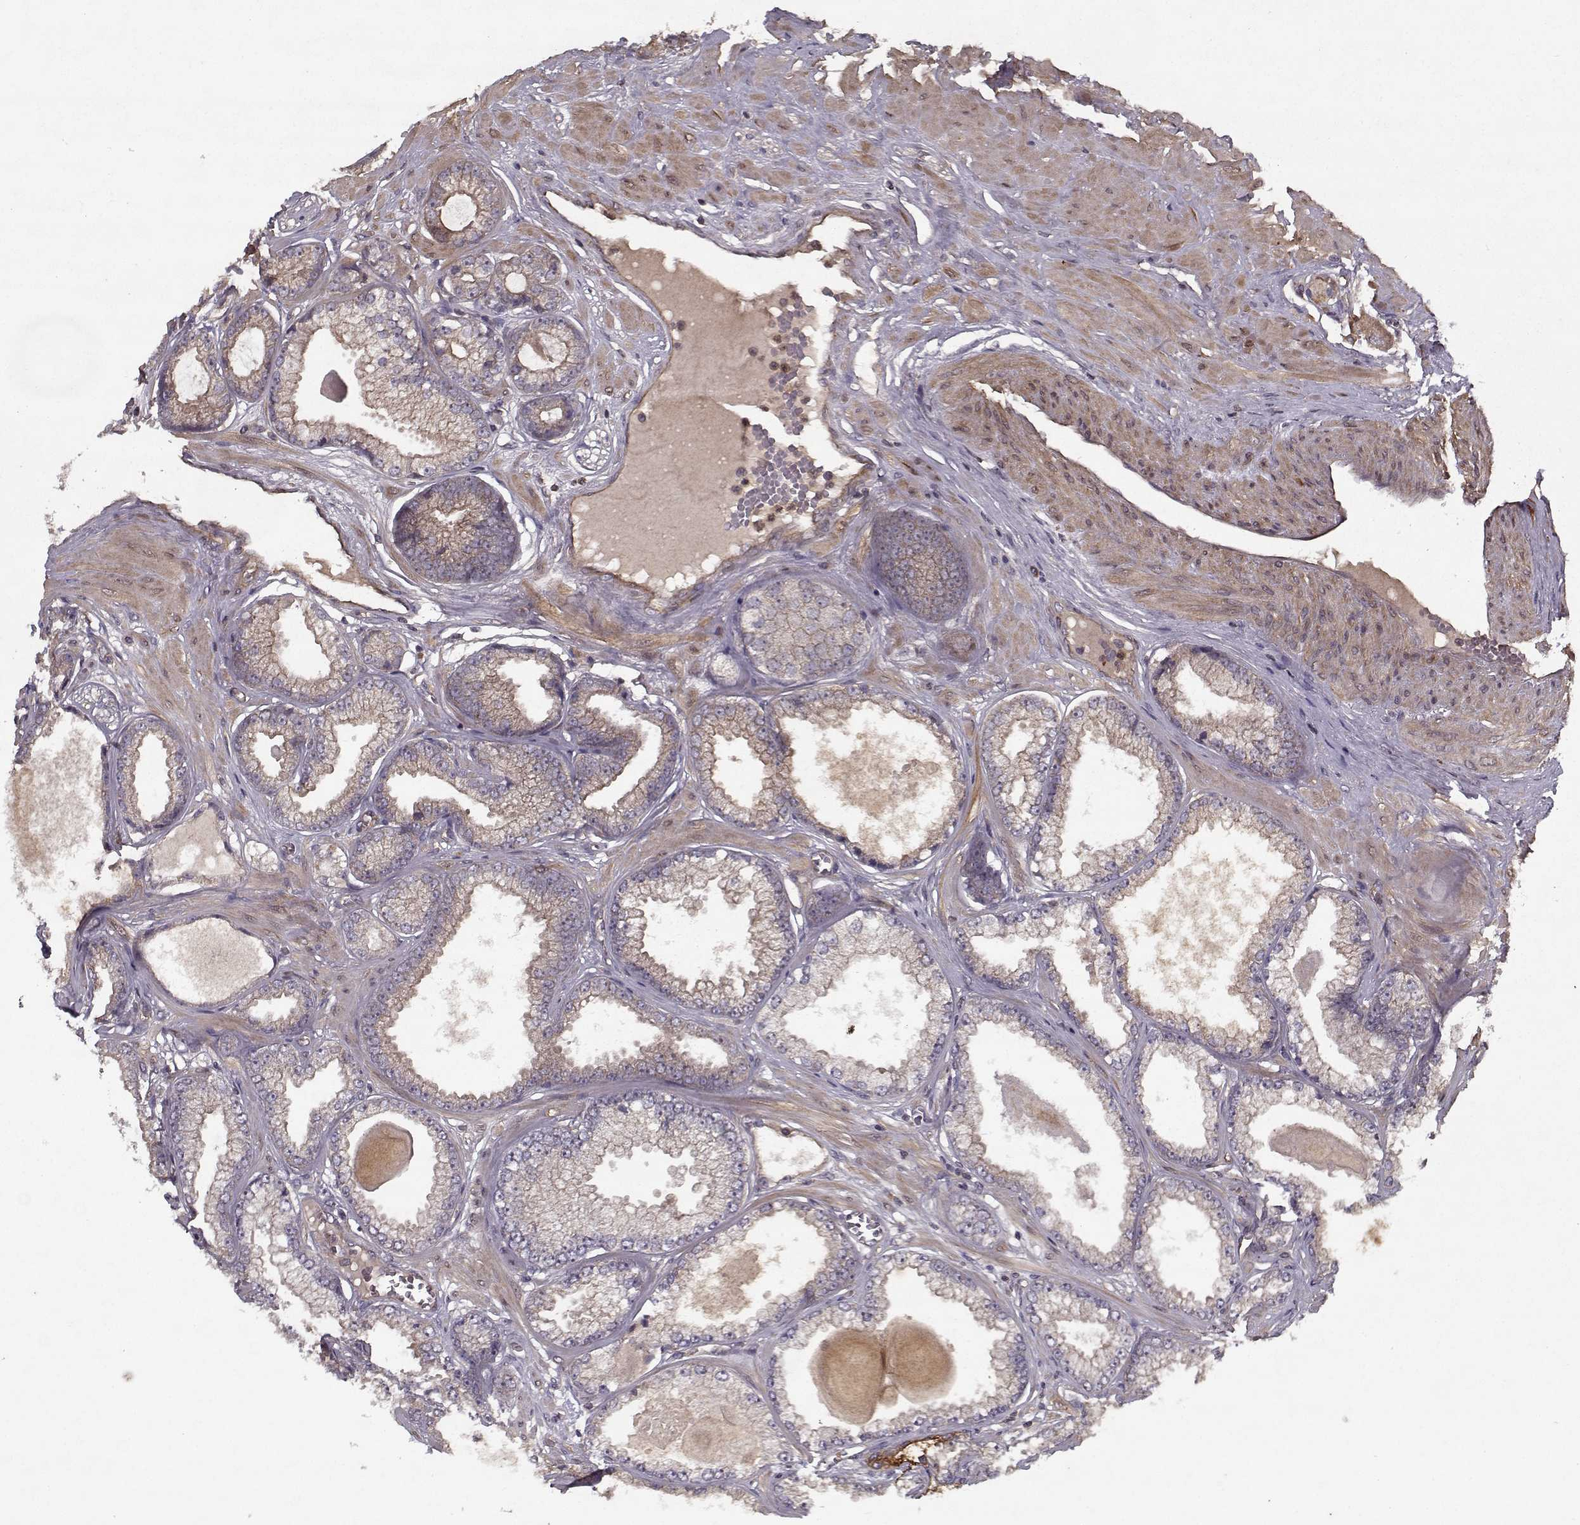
{"staining": {"intensity": "negative", "quantity": "none", "location": "none"}, "tissue": "prostate cancer", "cell_type": "Tumor cells", "image_type": "cancer", "snomed": [{"axis": "morphology", "description": "Adenocarcinoma, Low grade"}, {"axis": "topography", "description": "Prostate"}], "caption": "The histopathology image shows no staining of tumor cells in prostate adenocarcinoma (low-grade).", "gene": "PPP1R12A", "patient": {"sex": "male", "age": 64}}